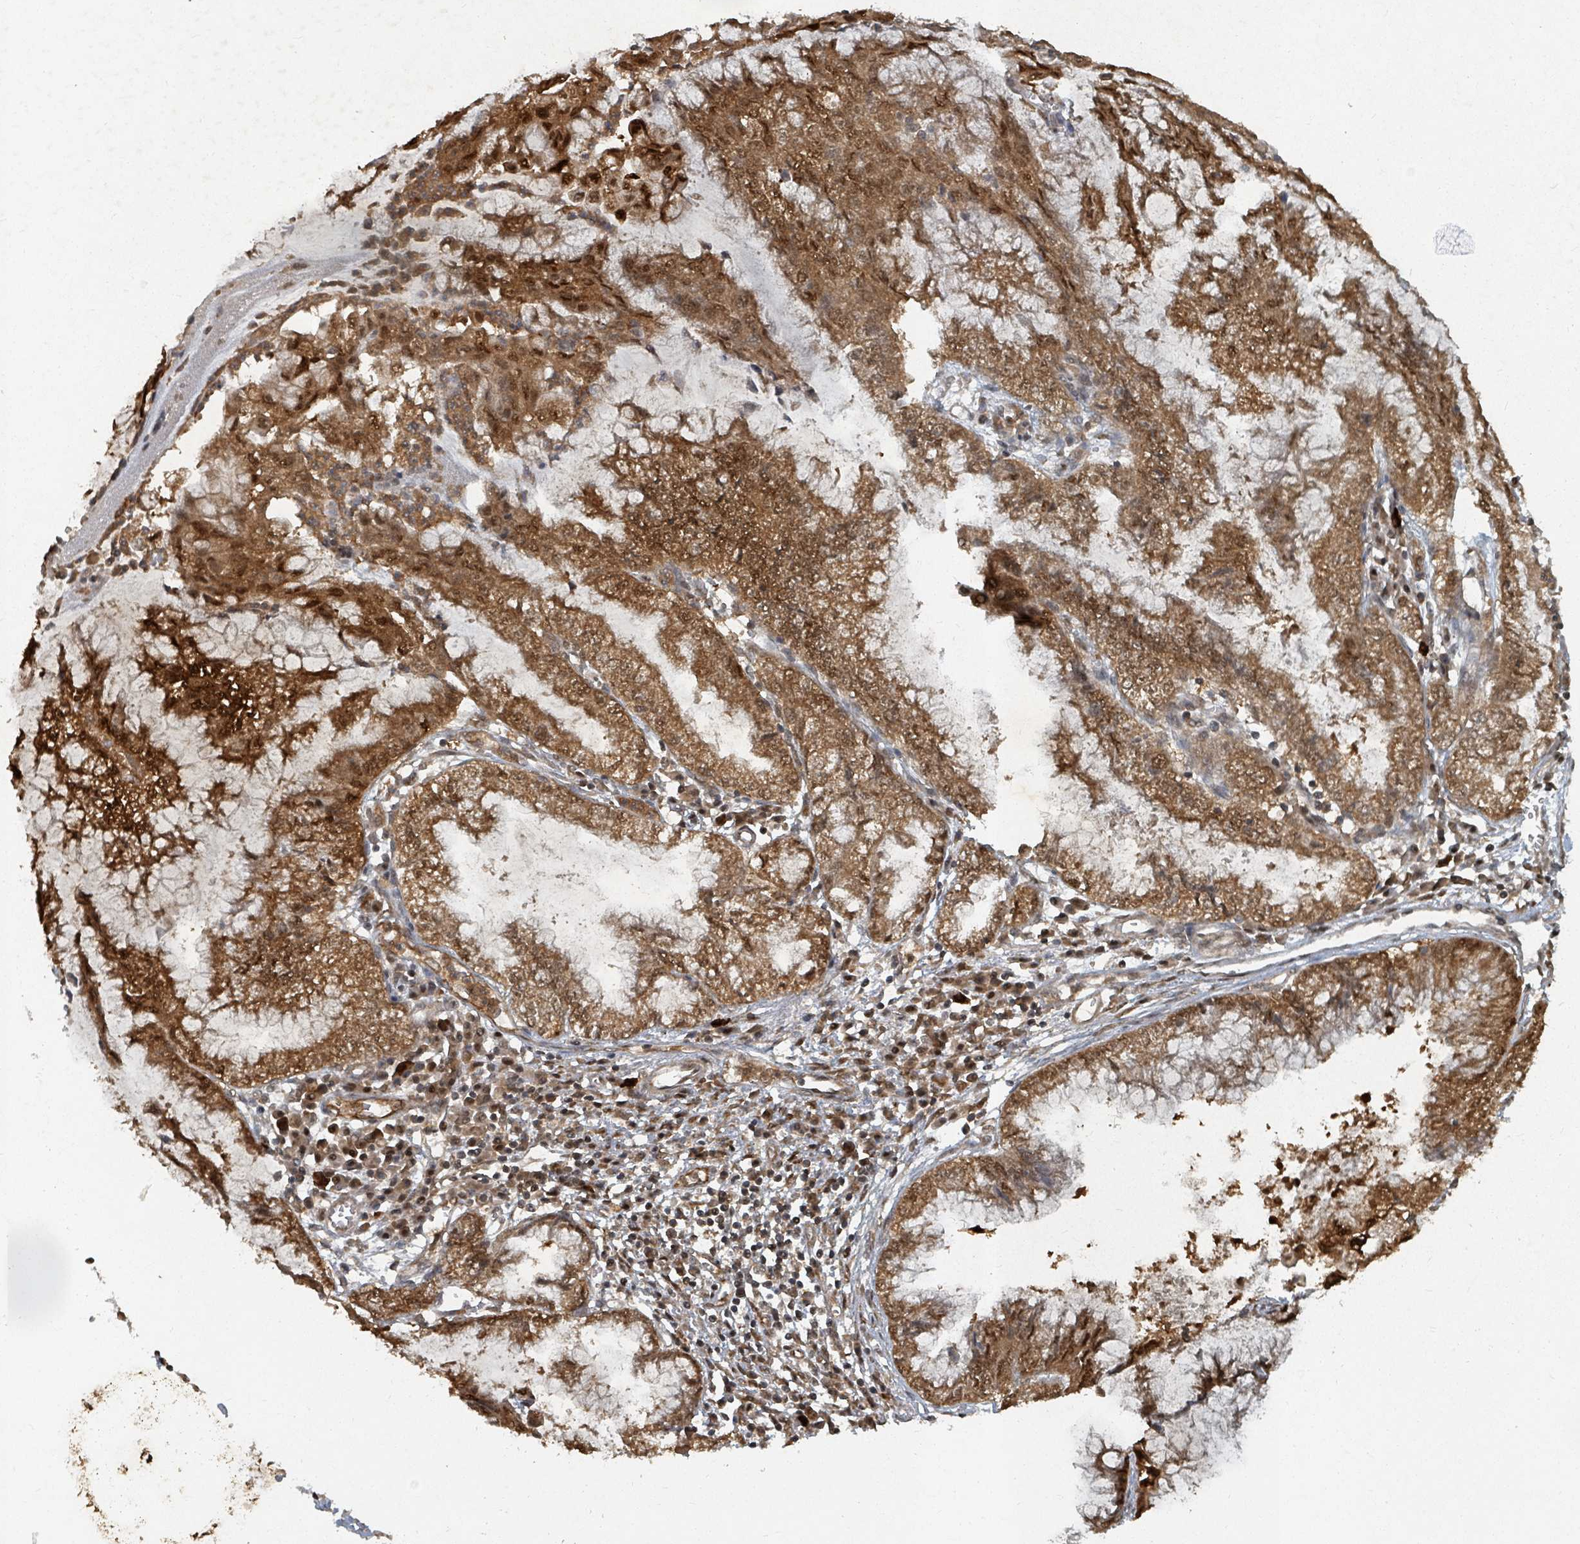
{"staining": {"intensity": "strong", "quantity": ">75%", "location": "cytoplasmic/membranous,nuclear"}, "tissue": "pancreatic cancer", "cell_type": "Tumor cells", "image_type": "cancer", "snomed": [{"axis": "morphology", "description": "Adenocarcinoma, NOS"}, {"axis": "topography", "description": "Pancreas"}], "caption": "IHC of pancreatic cancer demonstrates high levels of strong cytoplasmic/membranous and nuclear positivity in approximately >75% of tumor cells. Nuclei are stained in blue.", "gene": "KDM4E", "patient": {"sex": "male", "age": 73}}